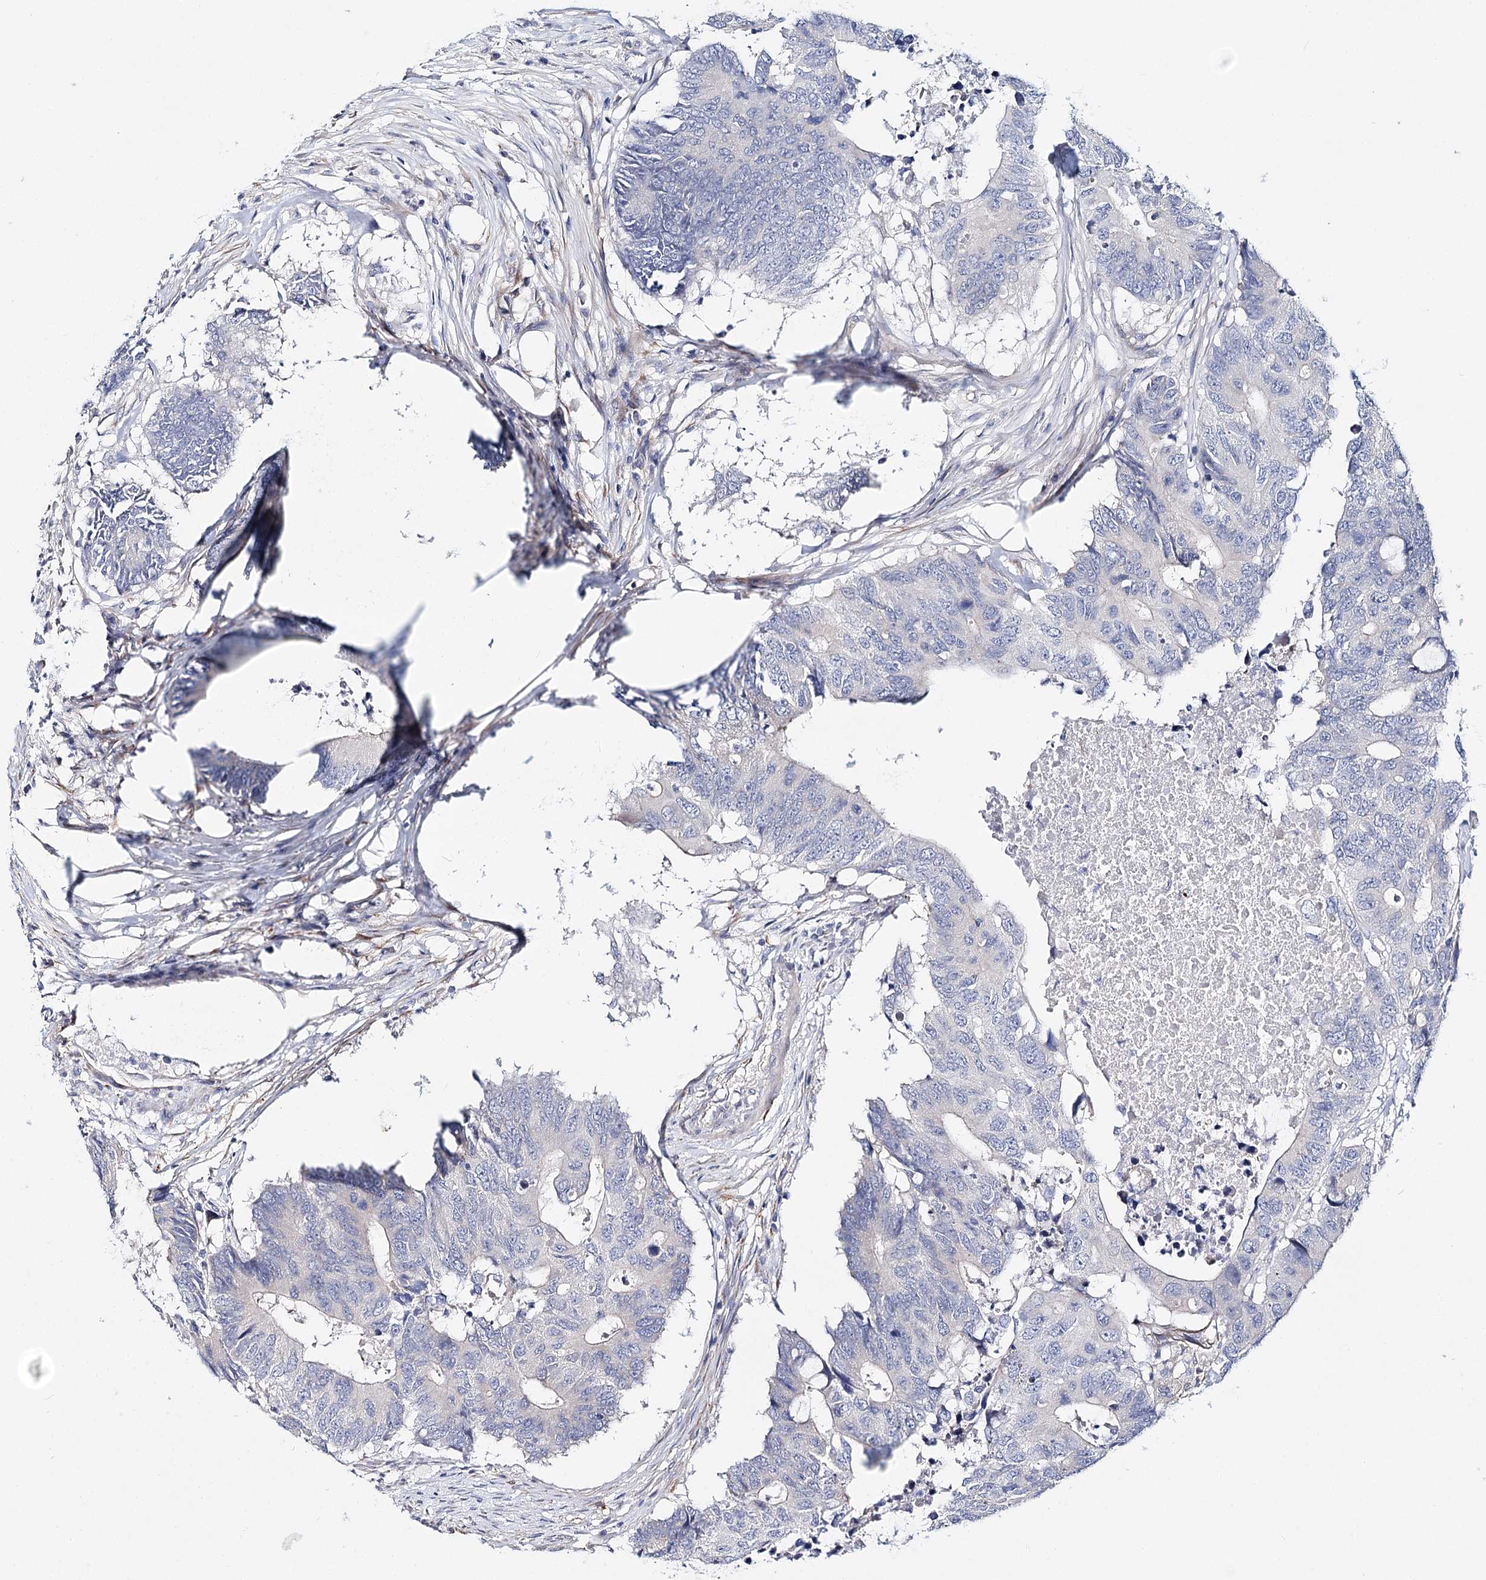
{"staining": {"intensity": "negative", "quantity": "none", "location": "none"}, "tissue": "colorectal cancer", "cell_type": "Tumor cells", "image_type": "cancer", "snomed": [{"axis": "morphology", "description": "Adenocarcinoma, NOS"}, {"axis": "topography", "description": "Colon"}], "caption": "This is an IHC histopathology image of adenocarcinoma (colorectal). There is no expression in tumor cells.", "gene": "TEX12", "patient": {"sex": "male", "age": 71}}